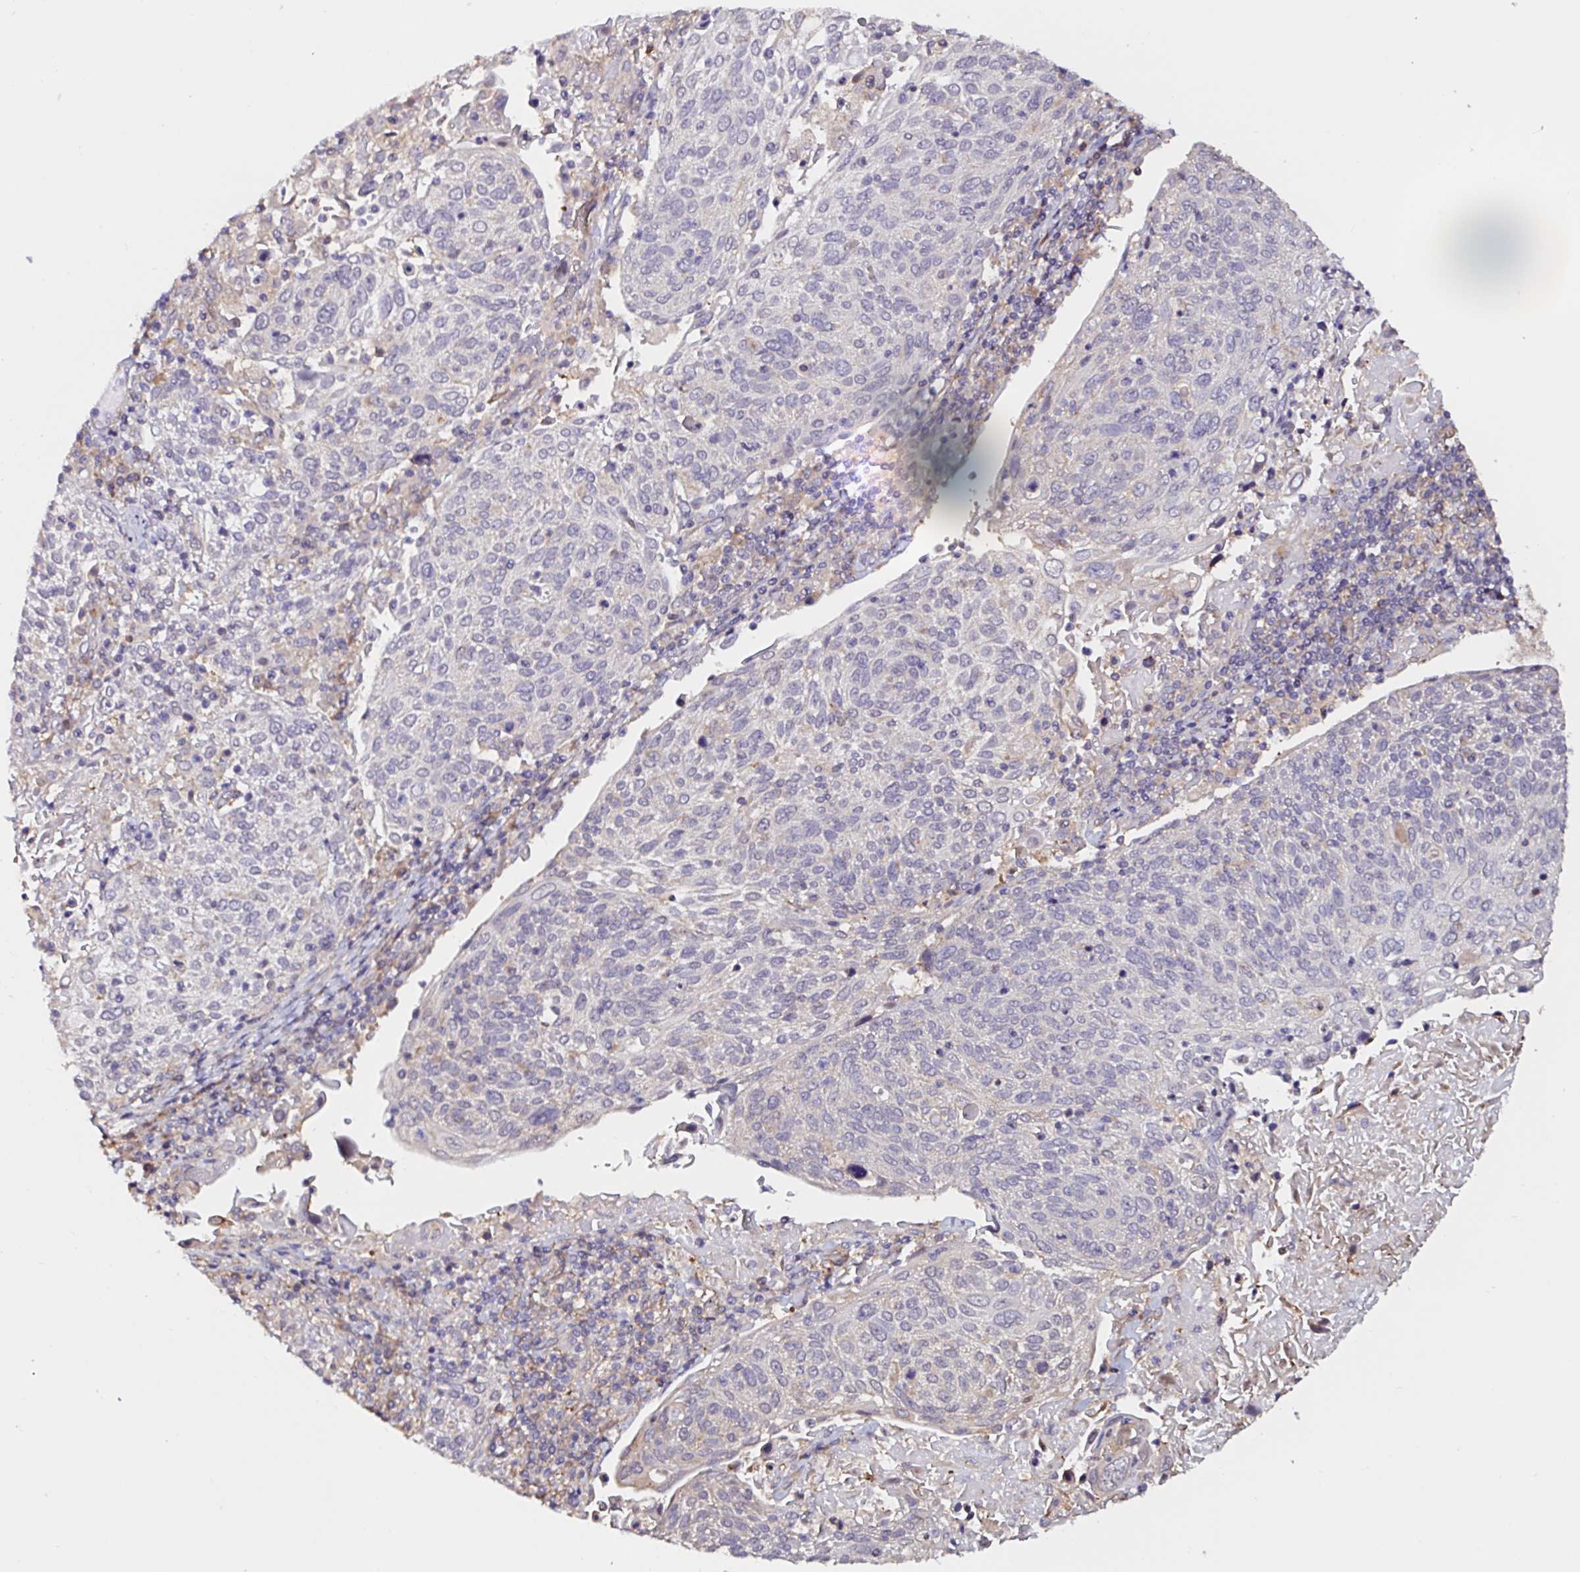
{"staining": {"intensity": "negative", "quantity": "none", "location": "none"}, "tissue": "cervical cancer", "cell_type": "Tumor cells", "image_type": "cancer", "snomed": [{"axis": "morphology", "description": "Squamous cell carcinoma, NOS"}, {"axis": "topography", "description": "Cervix"}], "caption": "Image shows no significant protein staining in tumor cells of cervical cancer (squamous cell carcinoma).", "gene": "RSRP1", "patient": {"sex": "female", "age": 61}}